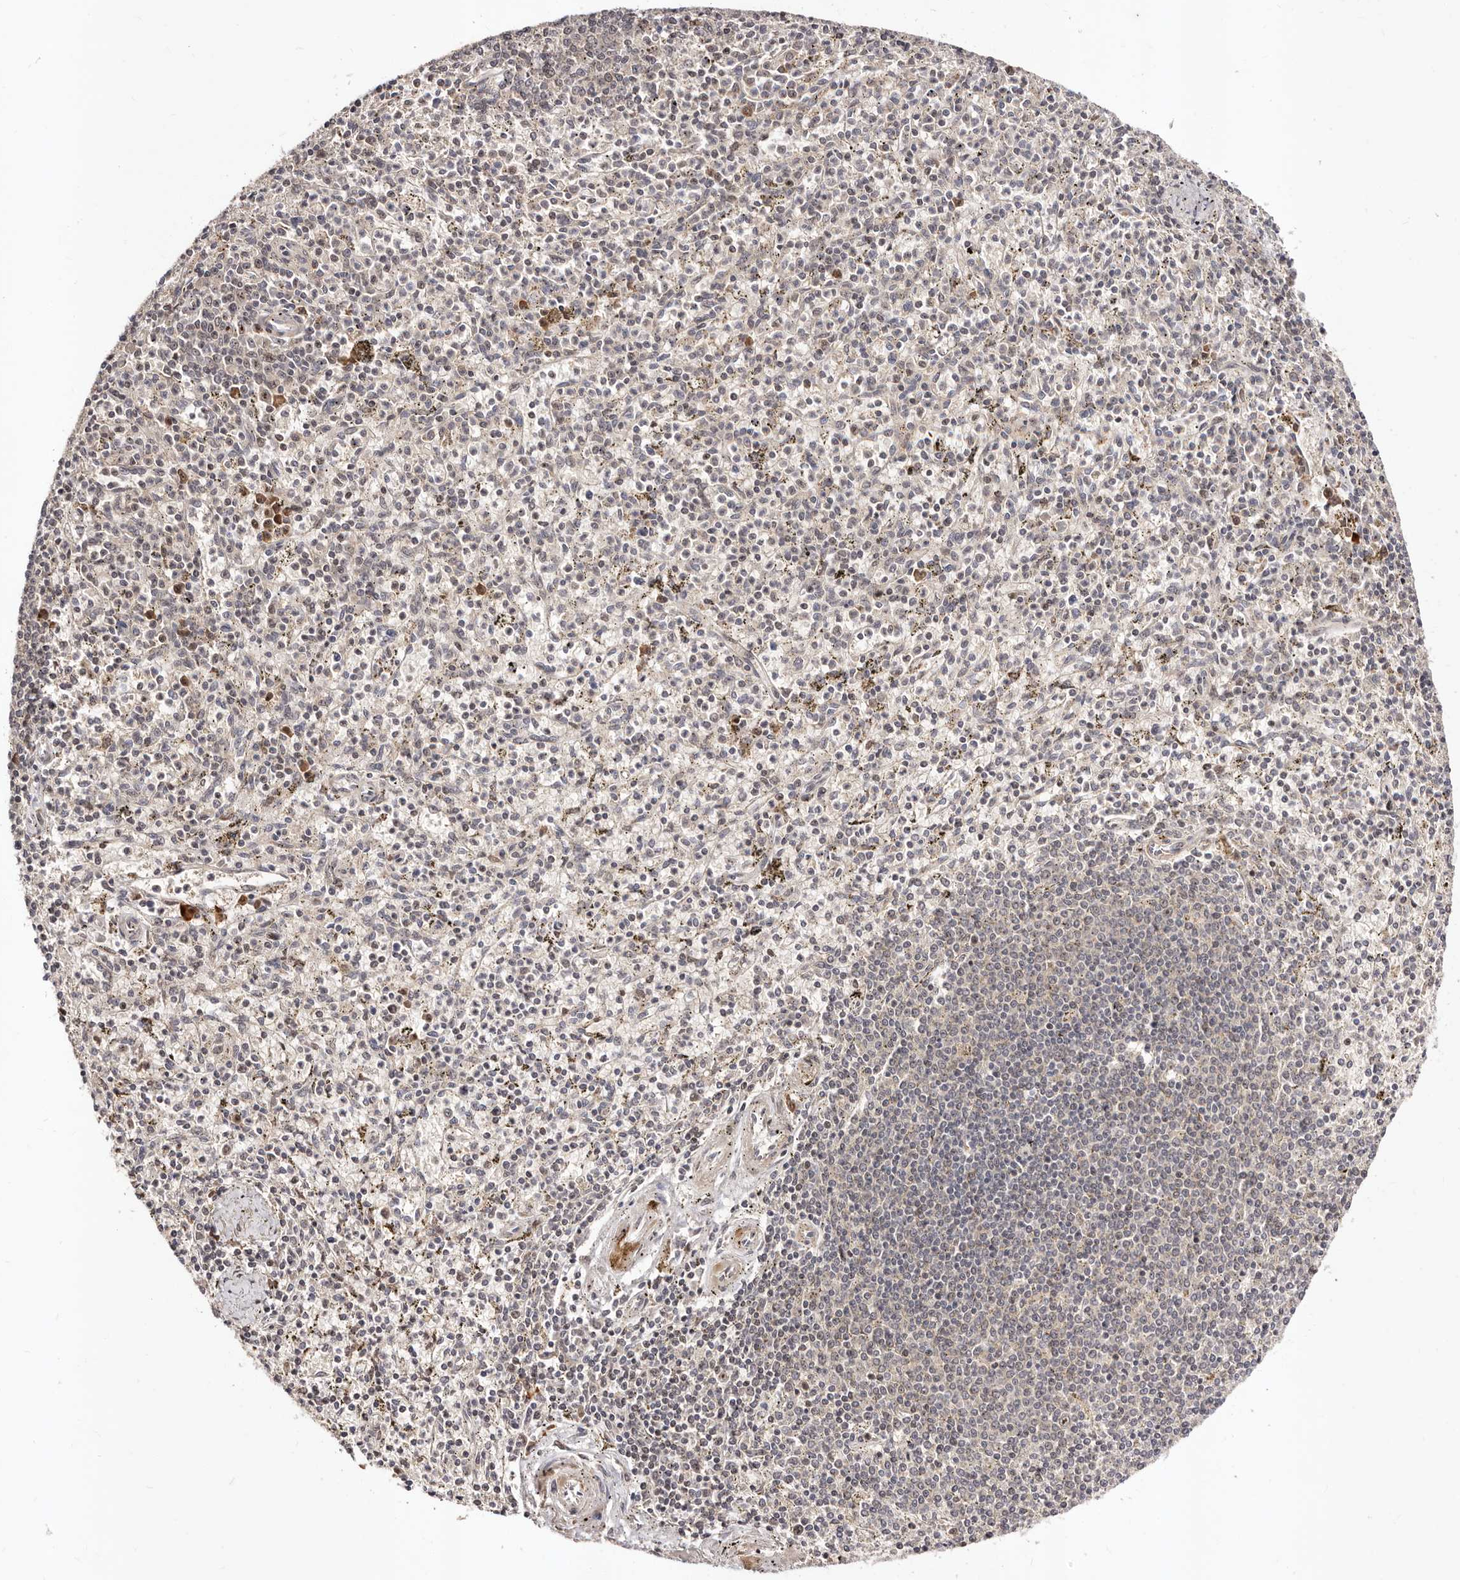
{"staining": {"intensity": "moderate", "quantity": "<25%", "location": "cytoplasmic/membranous"}, "tissue": "spleen", "cell_type": "Cells in red pulp", "image_type": "normal", "snomed": [{"axis": "morphology", "description": "Normal tissue, NOS"}, {"axis": "topography", "description": "Spleen"}], "caption": "Immunohistochemistry (IHC) histopathology image of benign spleen: spleen stained using immunohistochemistry exhibits low levels of moderate protein expression localized specifically in the cytoplasmic/membranous of cells in red pulp, appearing as a cytoplasmic/membranous brown color.", "gene": "APOL6", "patient": {"sex": "male", "age": 72}}